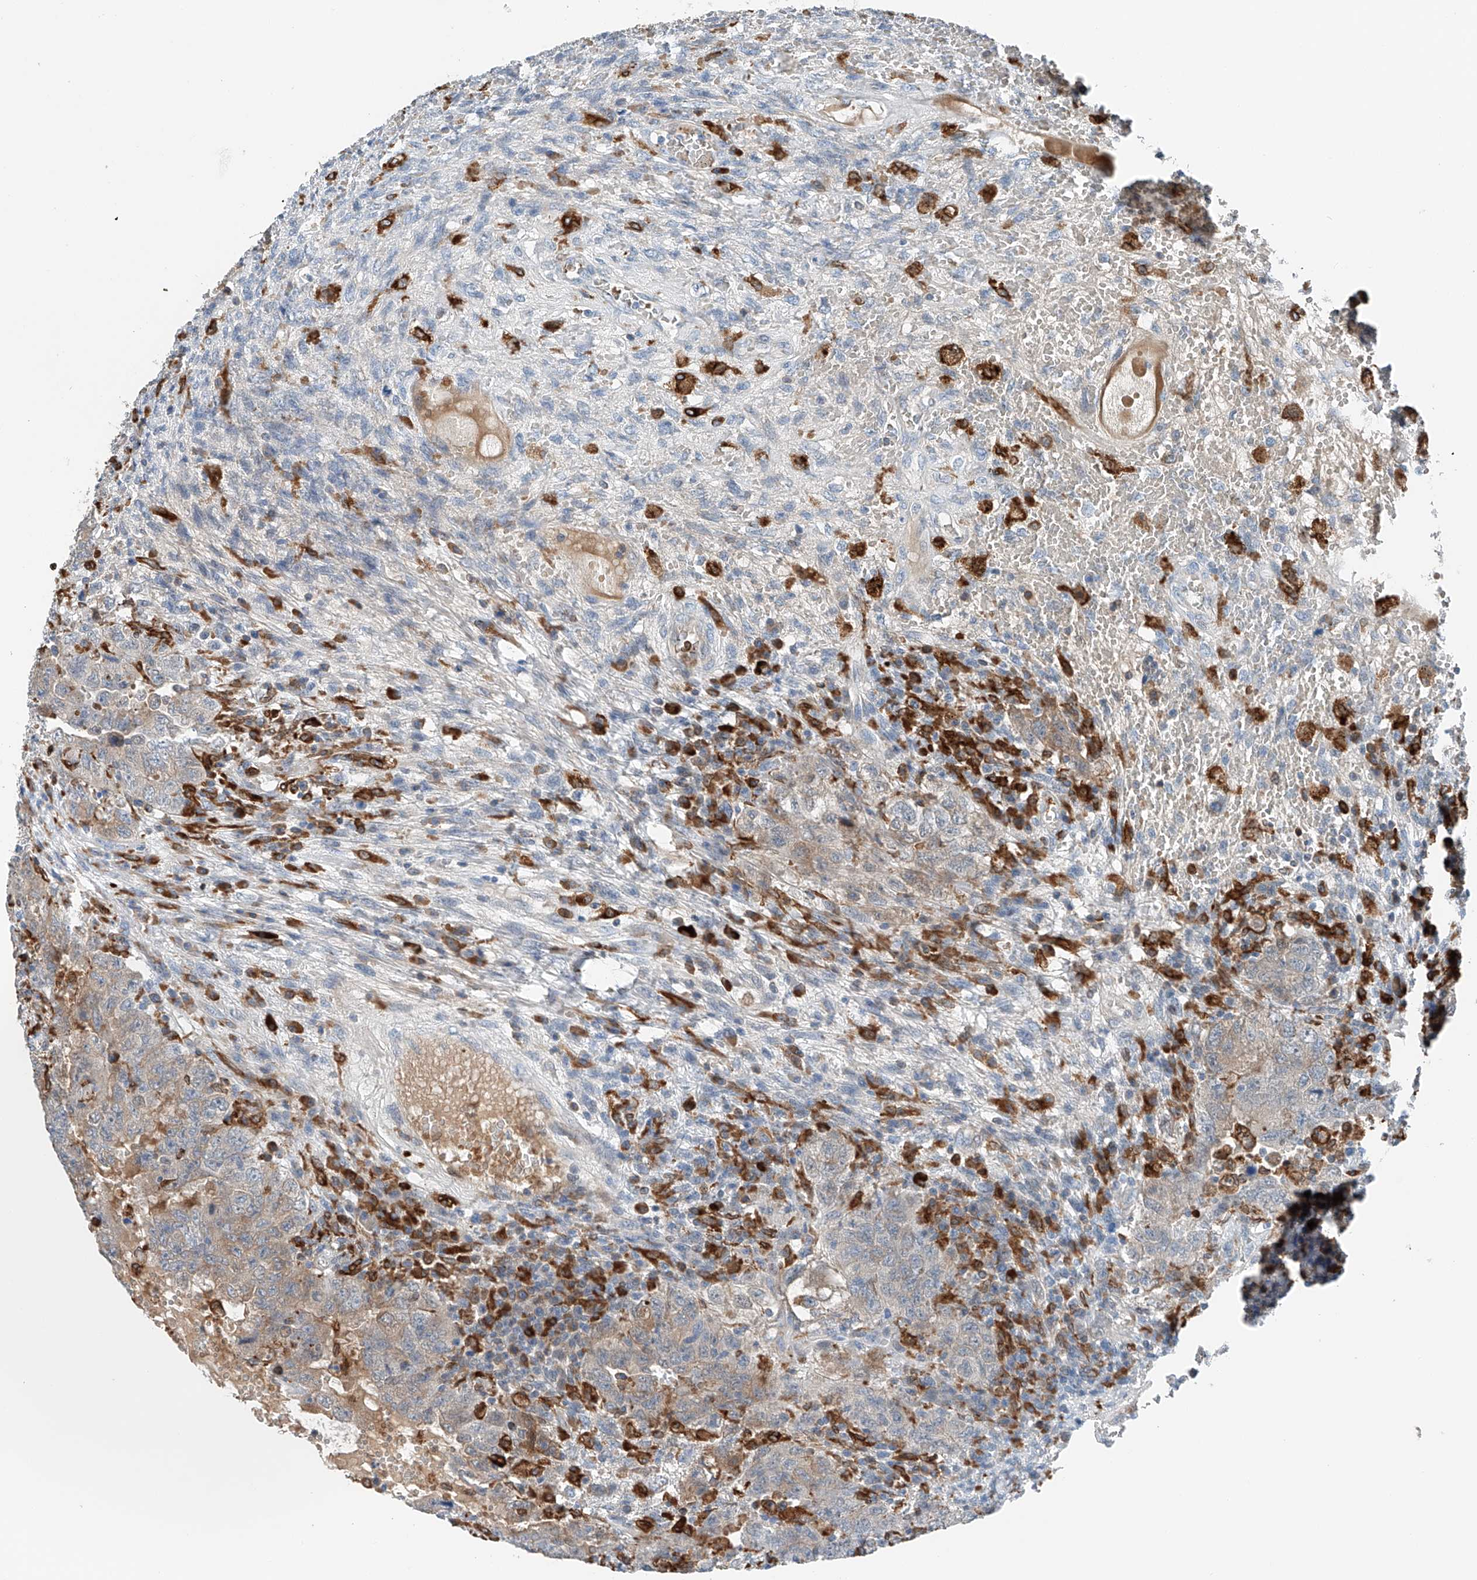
{"staining": {"intensity": "moderate", "quantity": "<25%", "location": "cytoplasmic/membranous"}, "tissue": "testis cancer", "cell_type": "Tumor cells", "image_type": "cancer", "snomed": [{"axis": "morphology", "description": "Carcinoma, Embryonal, NOS"}, {"axis": "topography", "description": "Testis"}], "caption": "Tumor cells demonstrate low levels of moderate cytoplasmic/membranous expression in about <25% of cells in testis cancer (embryonal carcinoma). Nuclei are stained in blue.", "gene": "TBXAS1", "patient": {"sex": "male", "age": 26}}